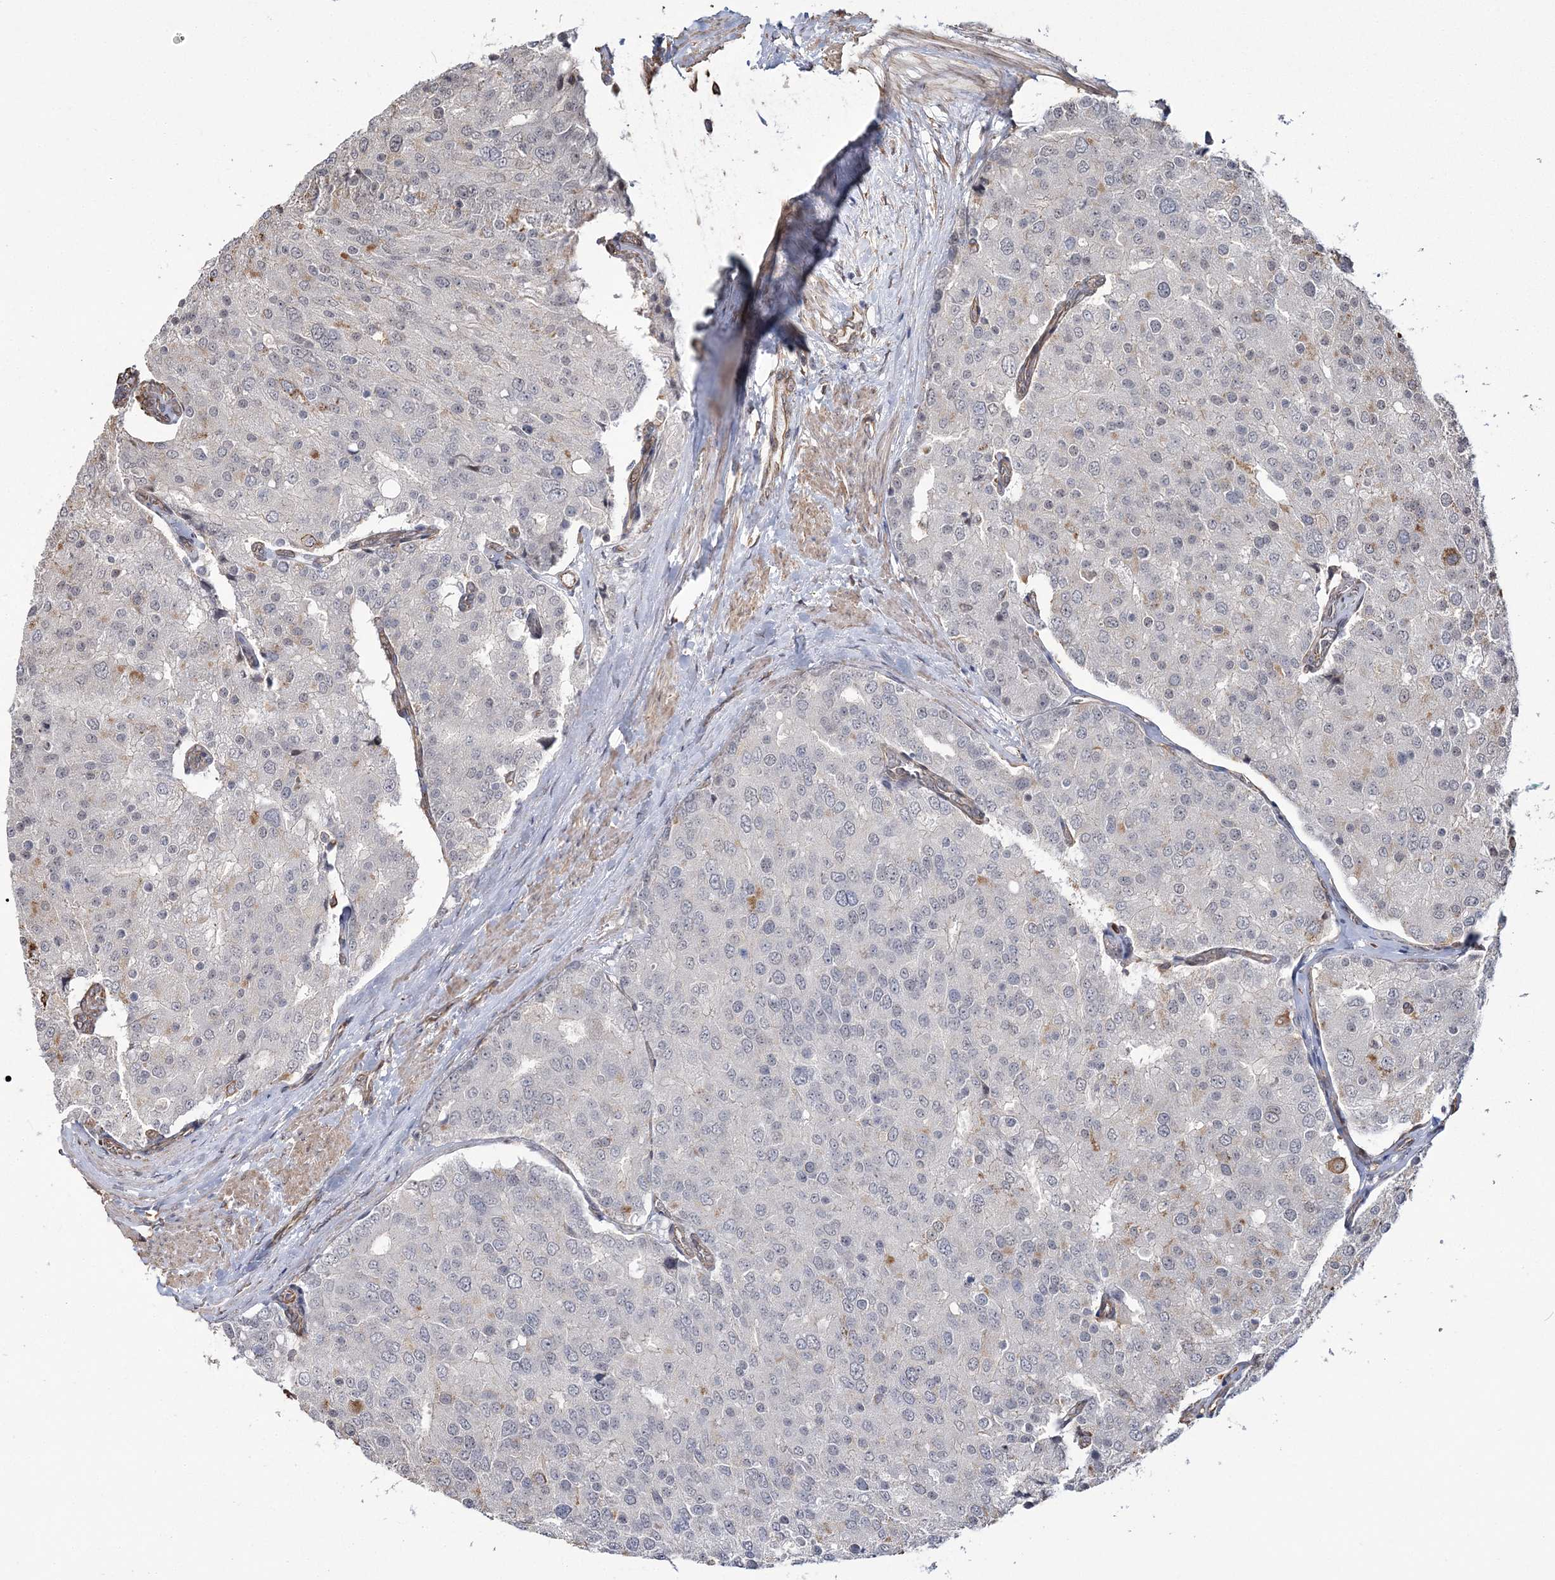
{"staining": {"intensity": "moderate", "quantity": "<25%", "location": "cytoplasmic/membranous"}, "tissue": "prostate cancer", "cell_type": "Tumor cells", "image_type": "cancer", "snomed": [{"axis": "morphology", "description": "Adenocarcinoma, High grade"}, {"axis": "topography", "description": "Prostate"}], "caption": "Immunohistochemistry photomicrograph of human prostate cancer (adenocarcinoma (high-grade)) stained for a protein (brown), which demonstrates low levels of moderate cytoplasmic/membranous staining in about <25% of tumor cells.", "gene": "ATP11B", "patient": {"sex": "male", "age": 50}}